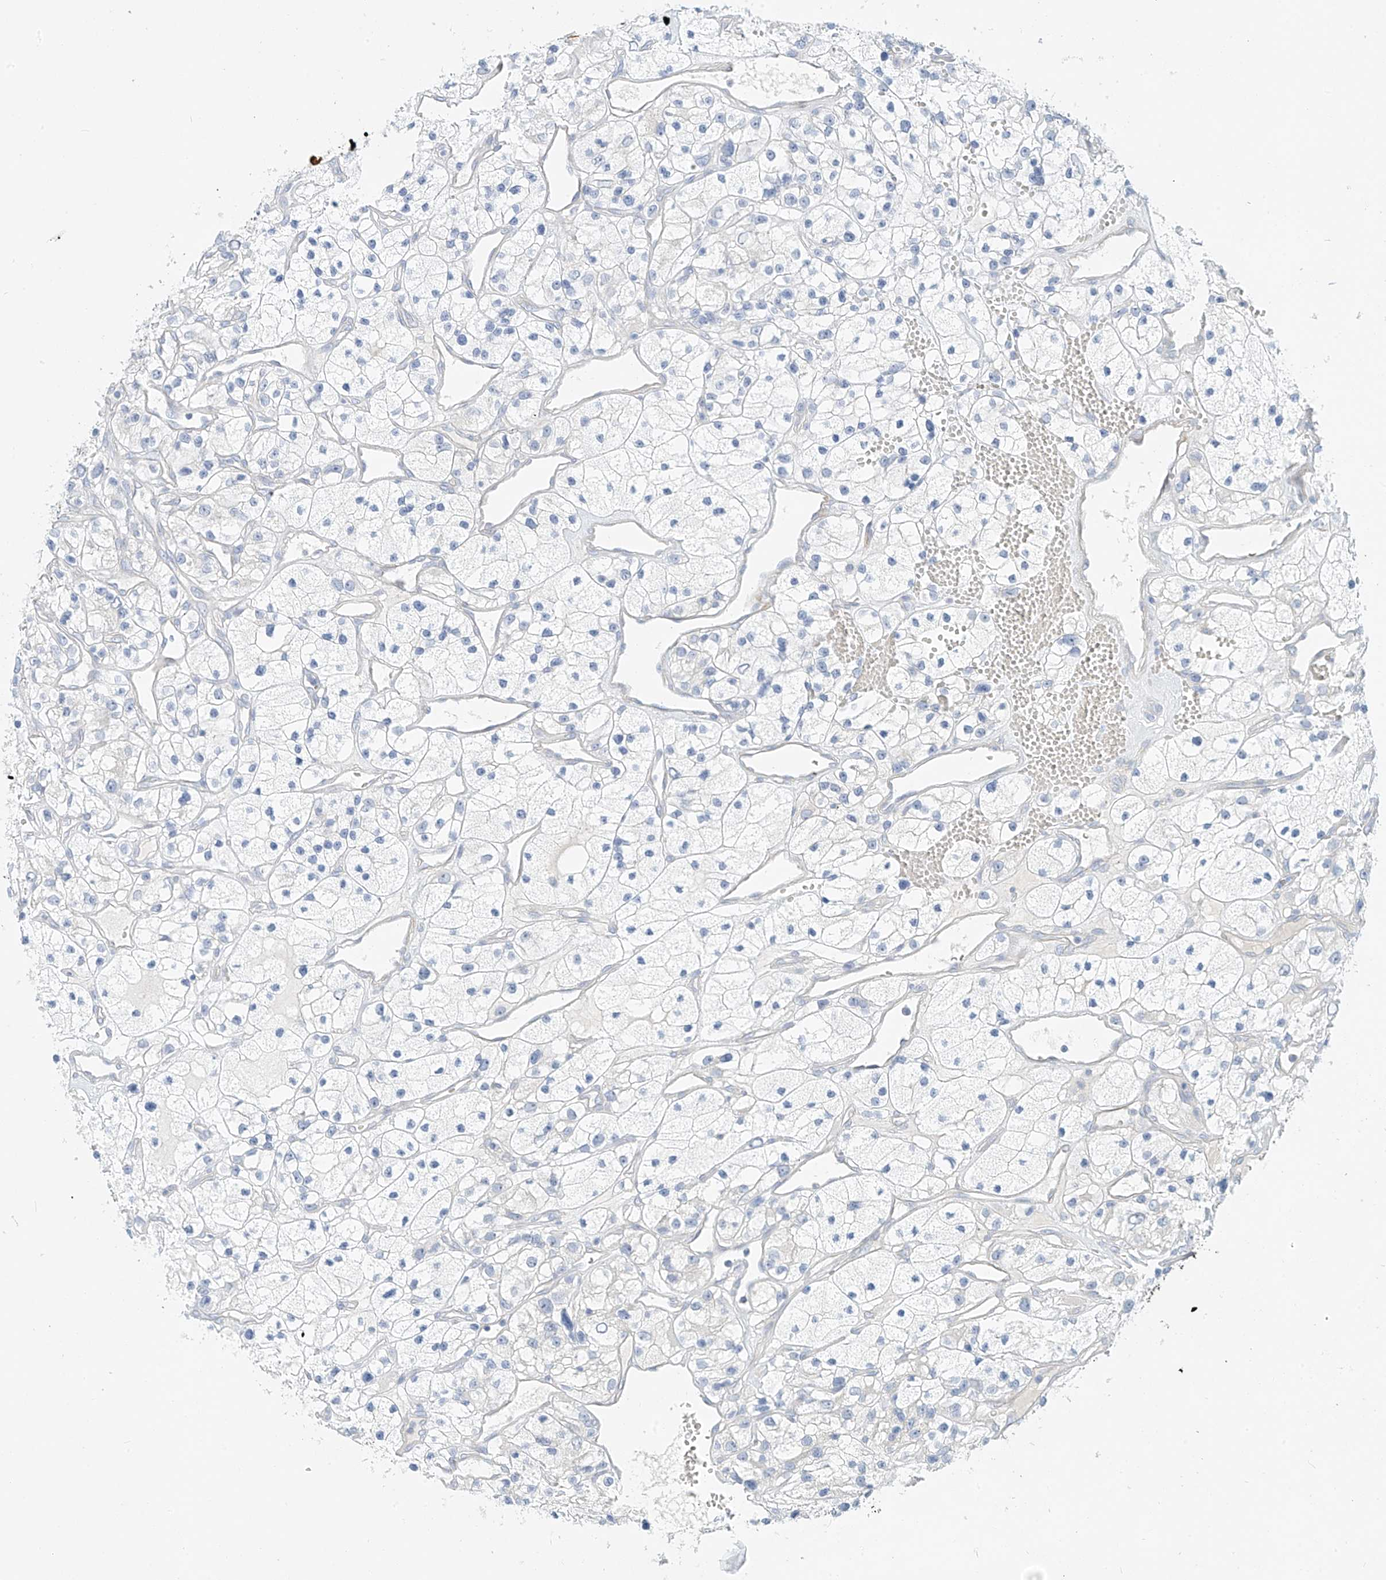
{"staining": {"intensity": "negative", "quantity": "none", "location": "none"}, "tissue": "renal cancer", "cell_type": "Tumor cells", "image_type": "cancer", "snomed": [{"axis": "morphology", "description": "Adenocarcinoma, NOS"}, {"axis": "topography", "description": "Kidney"}], "caption": "Renal cancer (adenocarcinoma) stained for a protein using immunohistochemistry demonstrates no expression tumor cells.", "gene": "ST3GAL5", "patient": {"sex": "female", "age": 57}}